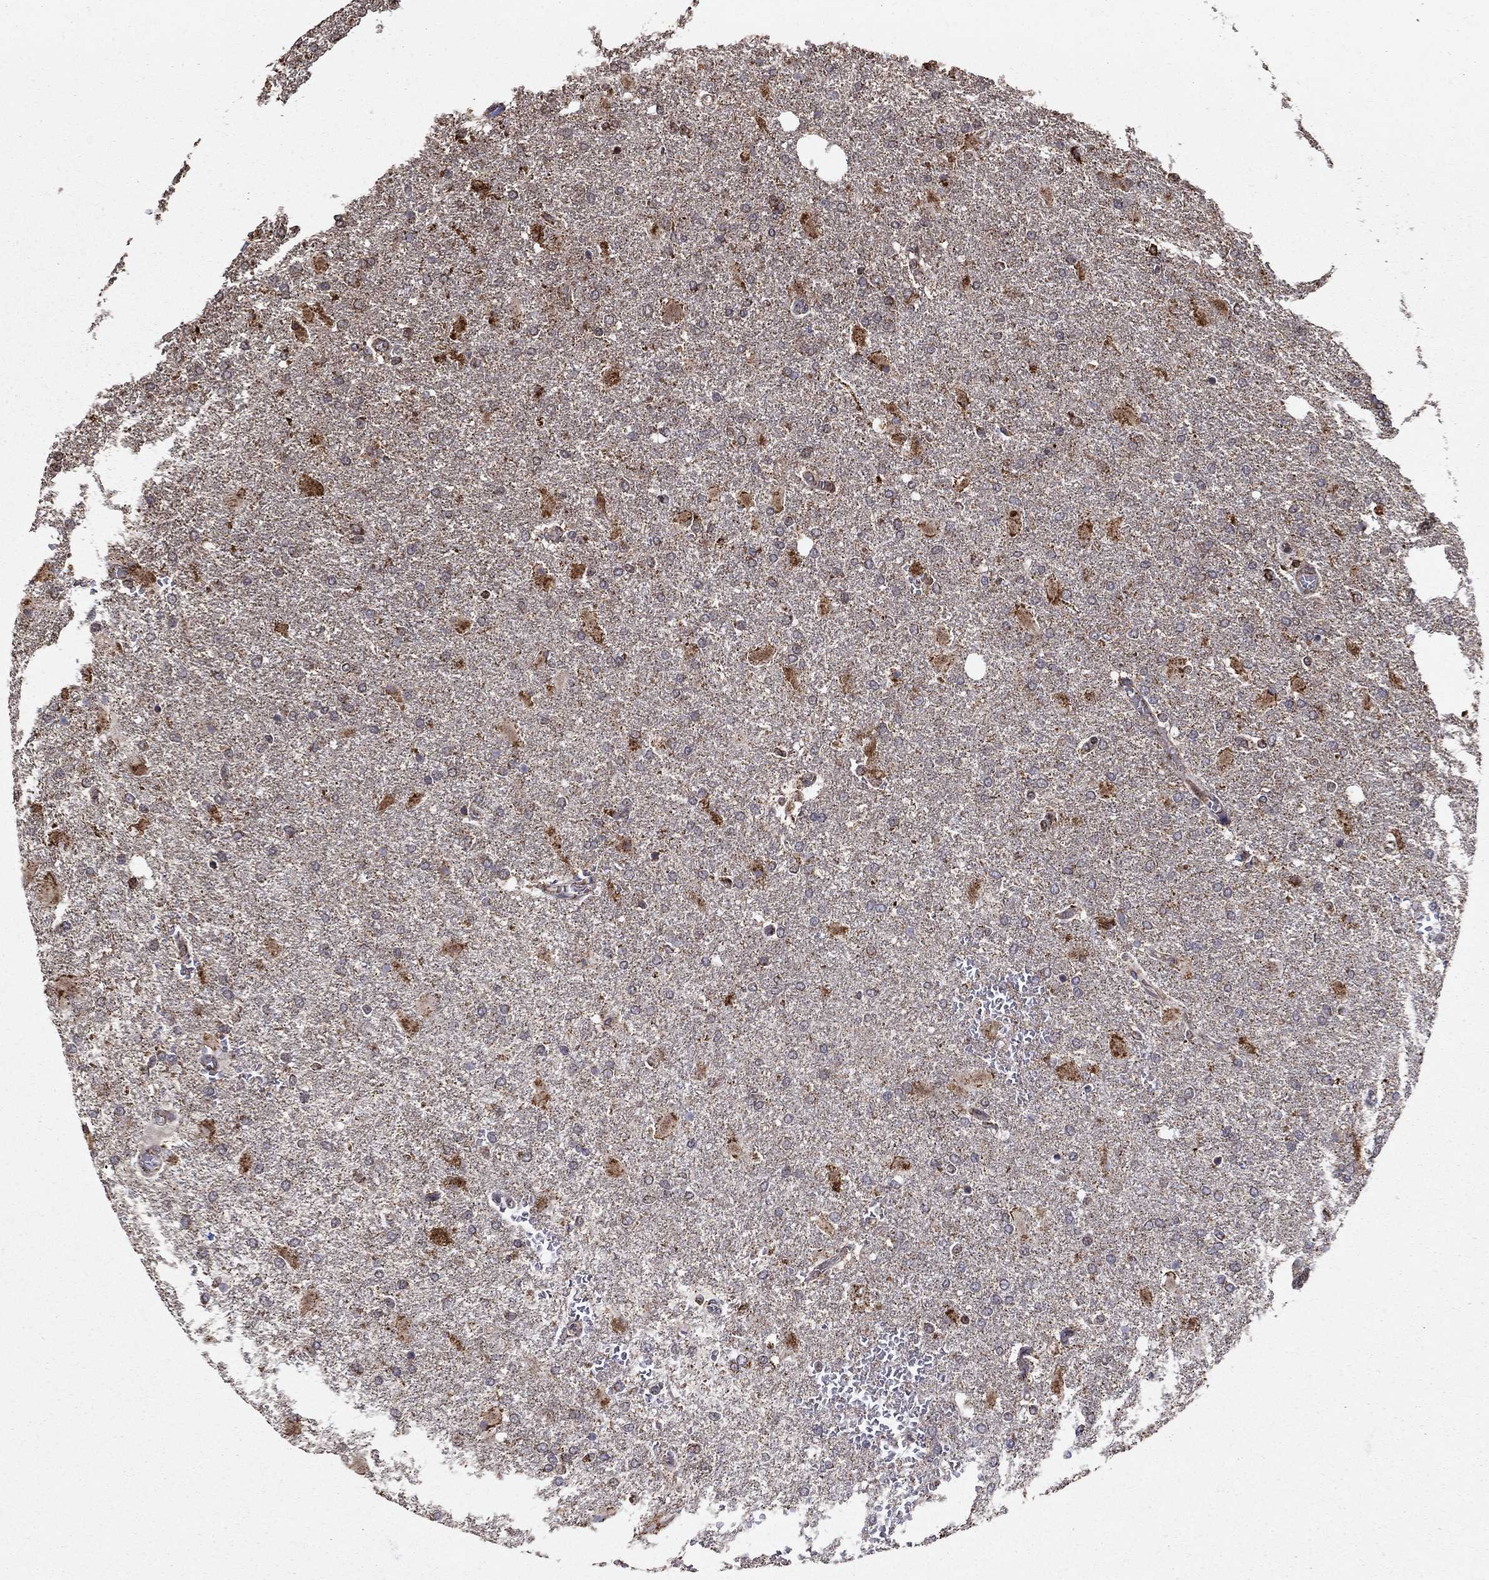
{"staining": {"intensity": "strong", "quantity": "<25%", "location": "cytoplasmic/membranous"}, "tissue": "glioma", "cell_type": "Tumor cells", "image_type": "cancer", "snomed": [{"axis": "morphology", "description": "Glioma, malignant, High grade"}, {"axis": "topography", "description": "Cerebral cortex"}], "caption": "Immunohistochemical staining of human glioma displays medium levels of strong cytoplasmic/membranous expression in about <25% of tumor cells. The staining was performed using DAB (3,3'-diaminobenzidine) to visualize the protein expression in brown, while the nuclei were stained in blue with hematoxylin (Magnification: 20x).", "gene": "ACOT13", "patient": {"sex": "male", "age": 79}}